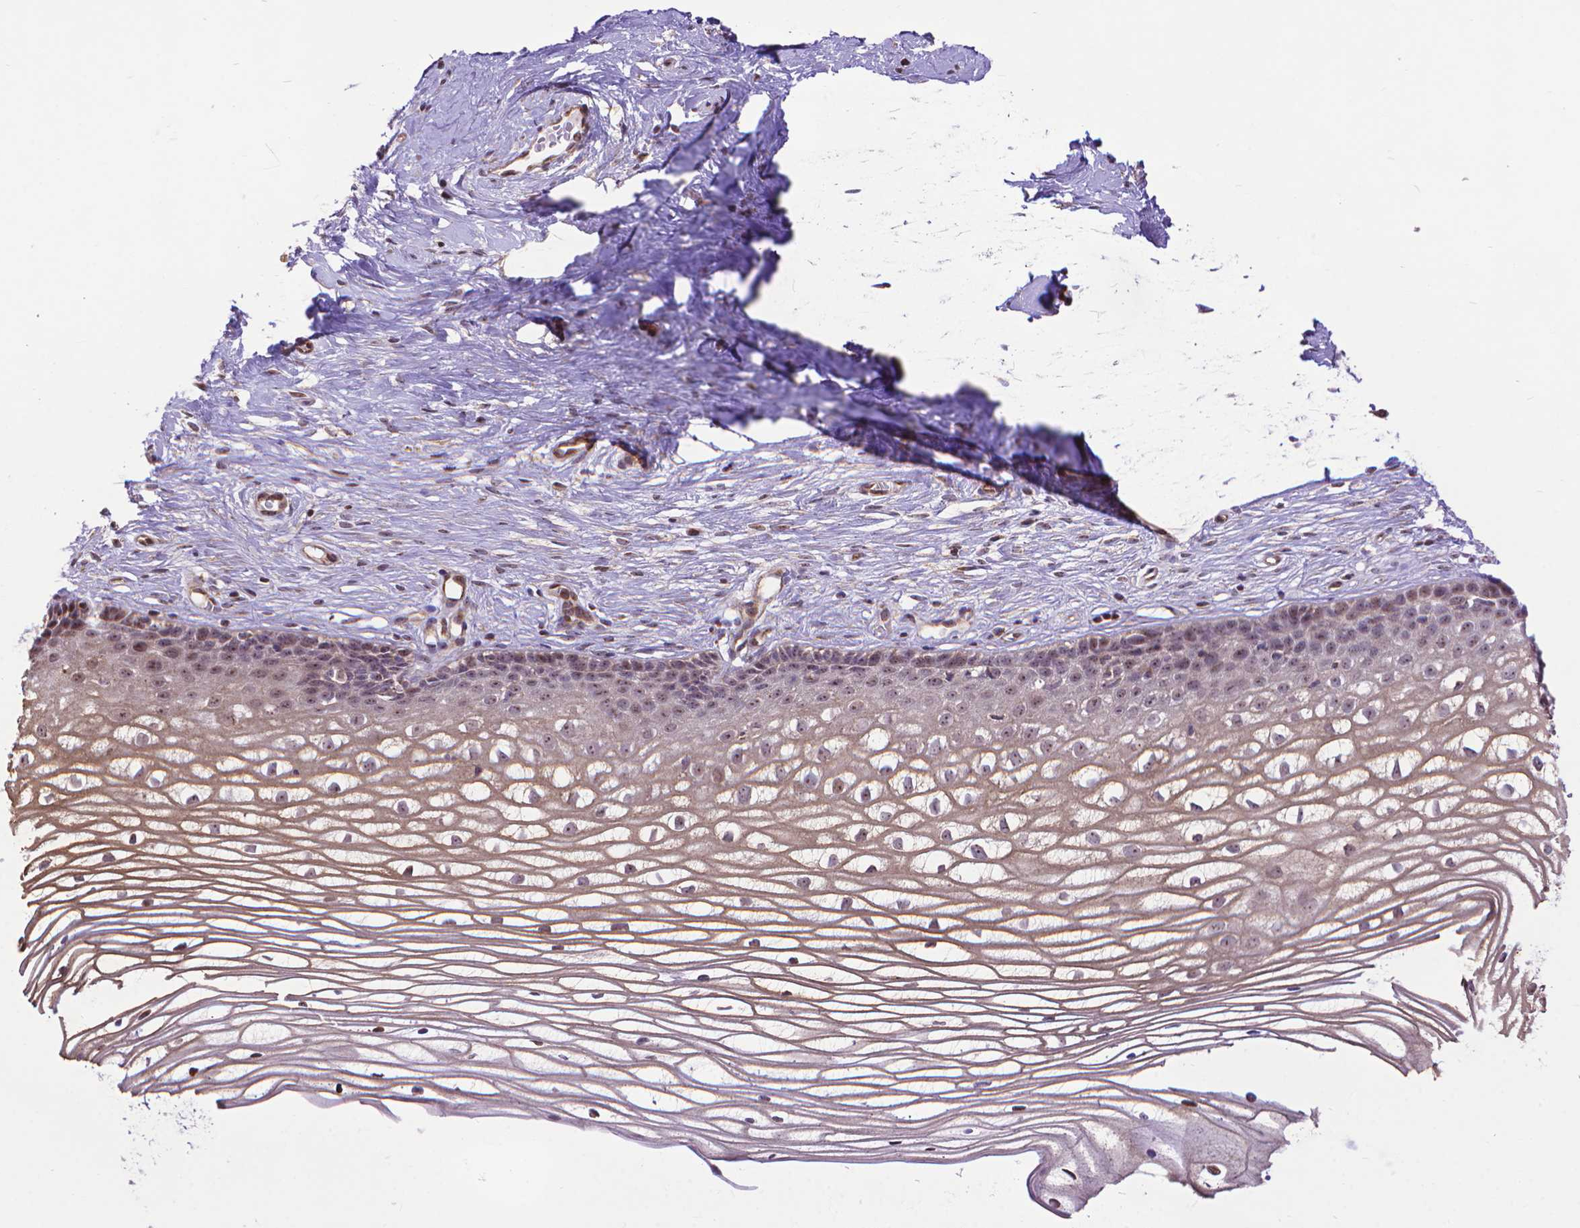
{"staining": {"intensity": "moderate", "quantity": "25%-75%", "location": "nuclear"}, "tissue": "cervix", "cell_type": "Glandular cells", "image_type": "normal", "snomed": [{"axis": "morphology", "description": "Normal tissue, NOS"}, {"axis": "topography", "description": "Cervix"}], "caption": "High-magnification brightfield microscopy of unremarkable cervix stained with DAB (brown) and counterstained with hematoxylin (blue). glandular cells exhibit moderate nuclear expression is identified in approximately25%-75% of cells.", "gene": "TMEM135", "patient": {"sex": "female", "age": 40}}